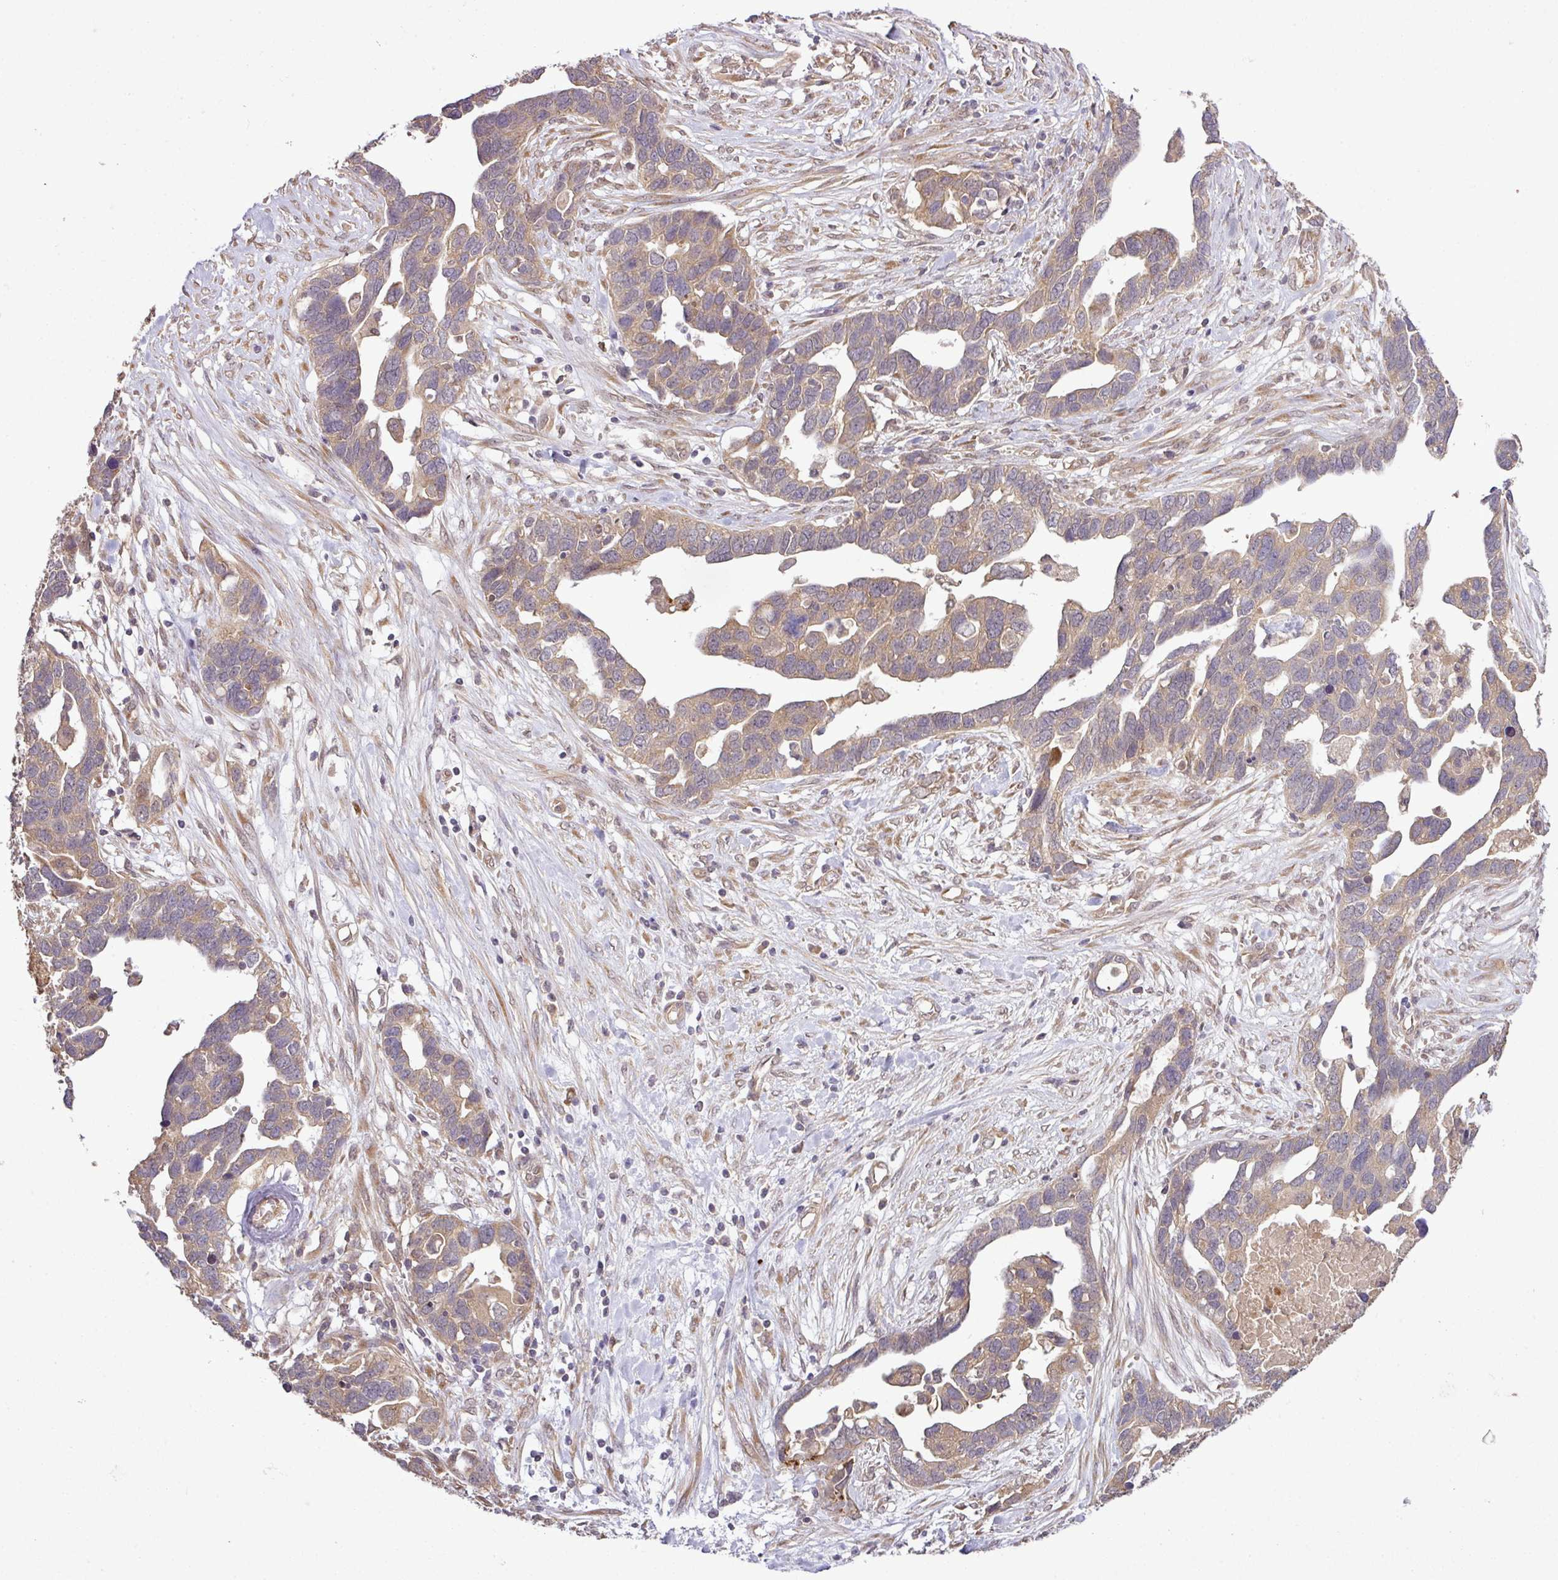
{"staining": {"intensity": "weak", "quantity": ">75%", "location": "cytoplasmic/membranous"}, "tissue": "ovarian cancer", "cell_type": "Tumor cells", "image_type": "cancer", "snomed": [{"axis": "morphology", "description": "Cystadenocarcinoma, serous, NOS"}, {"axis": "topography", "description": "Ovary"}], "caption": "Ovarian serous cystadenocarcinoma stained for a protein (brown) exhibits weak cytoplasmic/membranous positive staining in about >75% of tumor cells.", "gene": "DNAAF4", "patient": {"sex": "female", "age": 54}}